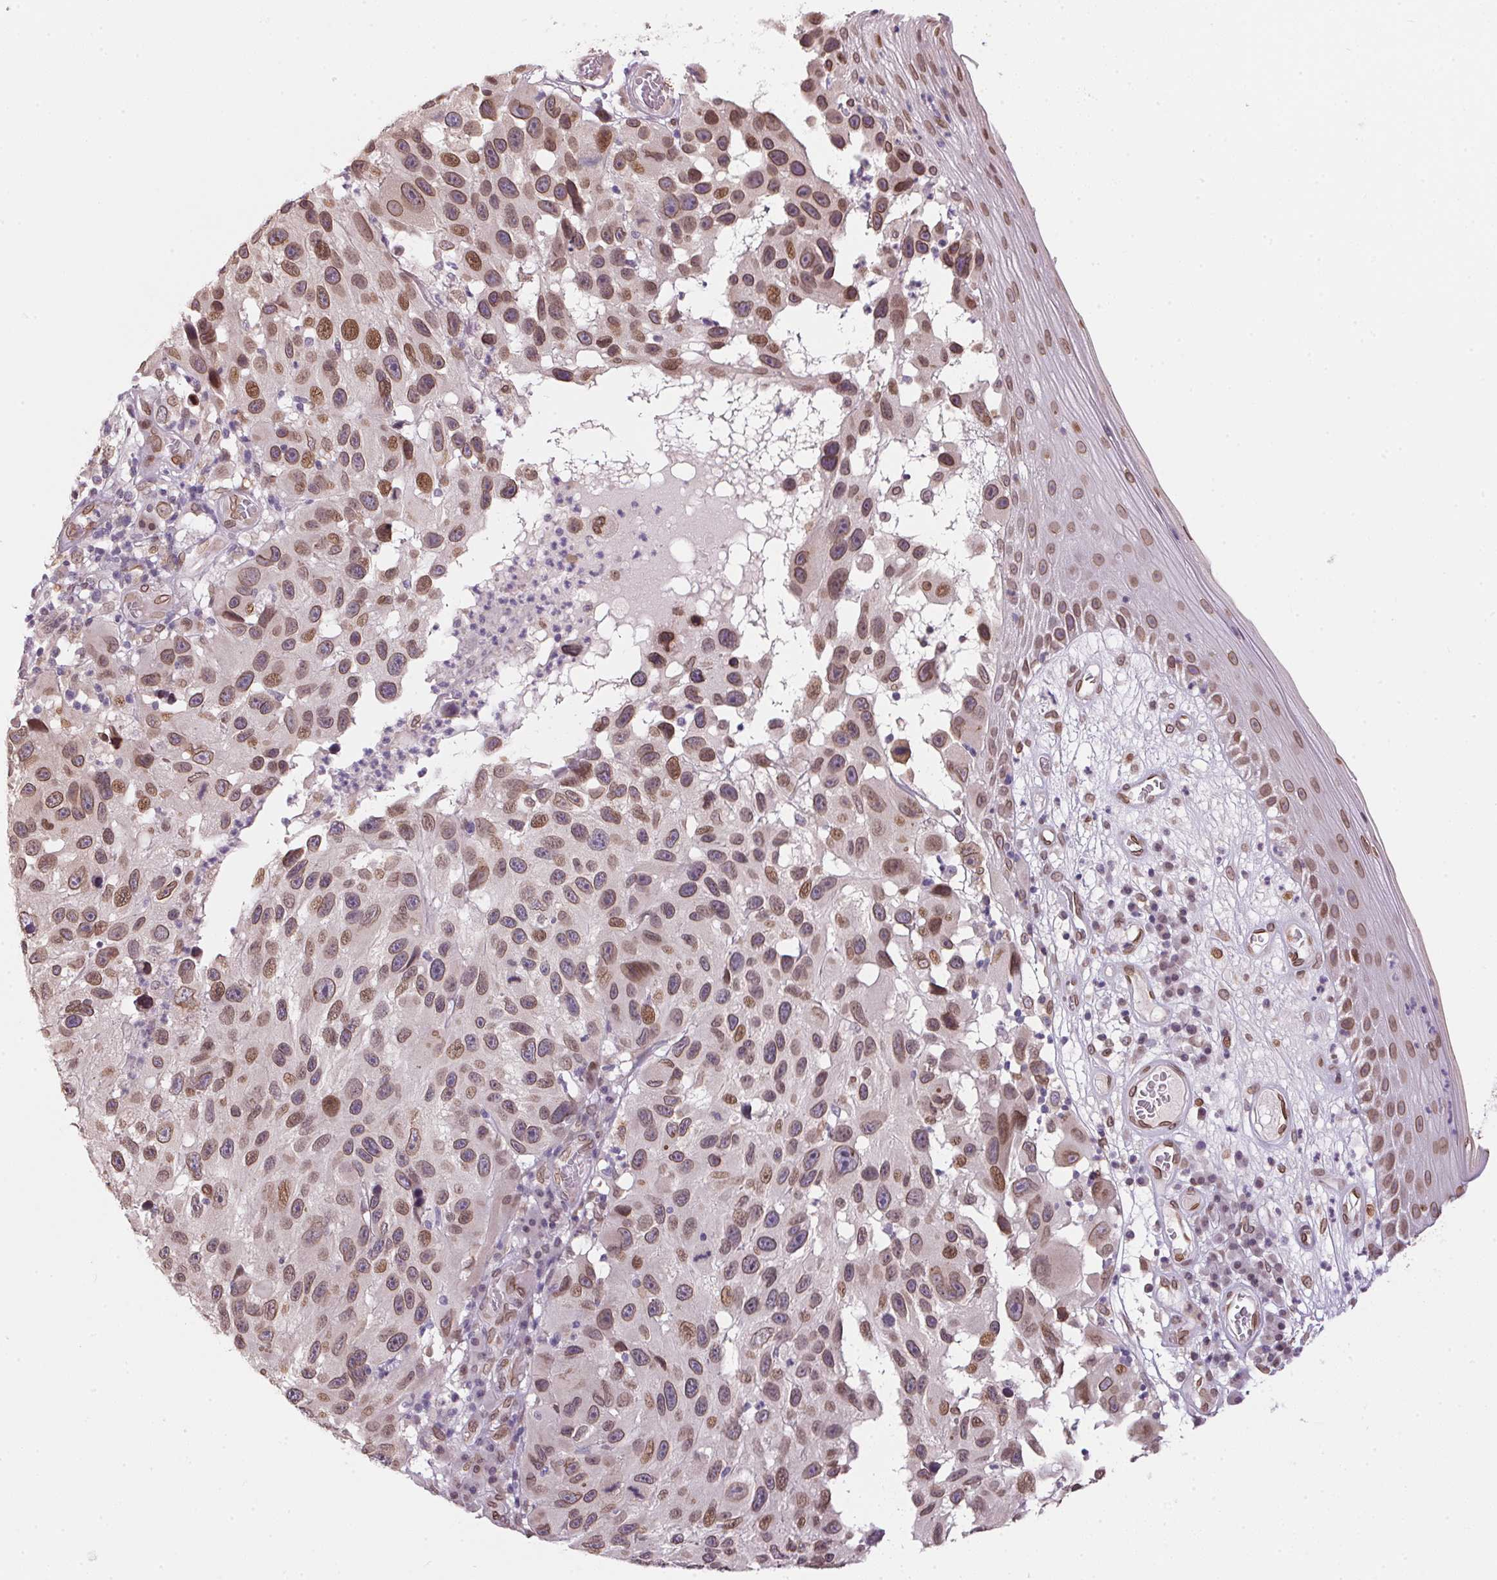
{"staining": {"intensity": "moderate", "quantity": ">75%", "location": "cytoplasmic/membranous,nuclear"}, "tissue": "melanoma", "cell_type": "Tumor cells", "image_type": "cancer", "snomed": [{"axis": "morphology", "description": "Malignant melanoma, NOS"}, {"axis": "topography", "description": "Skin"}], "caption": "IHC (DAB) staining of human malignant melanoma reveals moderate cytoplasmic/membranous and nuclear protein positivity in about >75% of tumor cells. (DAB IHC, brown staining for protein, blue staining for nuclei).", "gene": "TMEM175", "patient": {"sex": "male", "age": 53}}